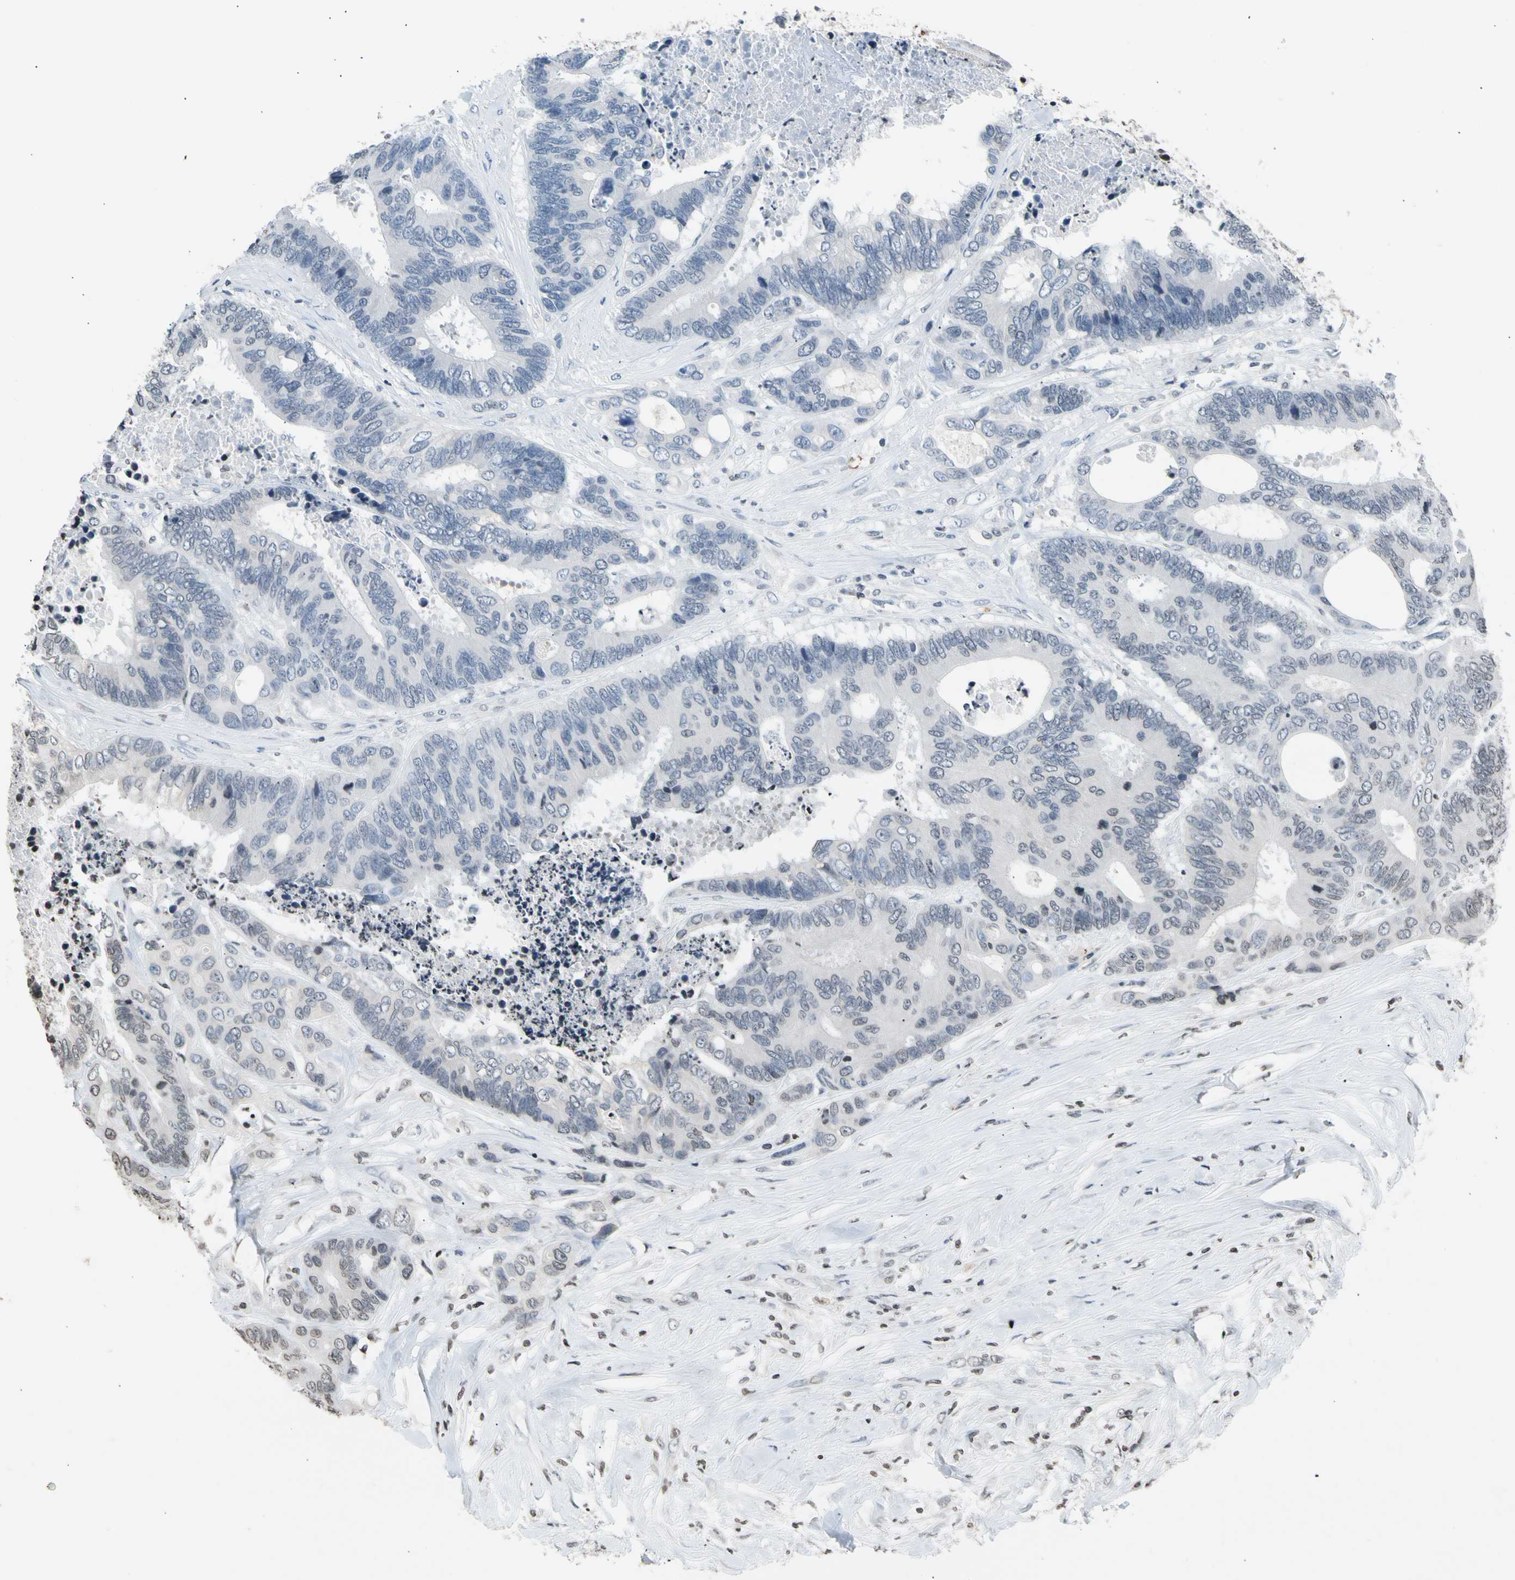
{"staining": {"intensity": "negative", "quantity": "none", "location": "none"}, "tissue": "colorectal cancer", "cell_type": "Tumor cells", "image_type": "cancer", "snomed": [{"axis": "morphology", "description": "Adenocarcinoma, NOS"}, {"axis": "topography", "description": "Rectum"}], "caption": "DAB (3,3'-diaminobenzidine) immunohistochemical staining of human colorectal cancer (adenocarcinoma) displays no significant staining in tumor cells.", "gene": "GPX4", "patient": {"sex": "male", "age": 55}}